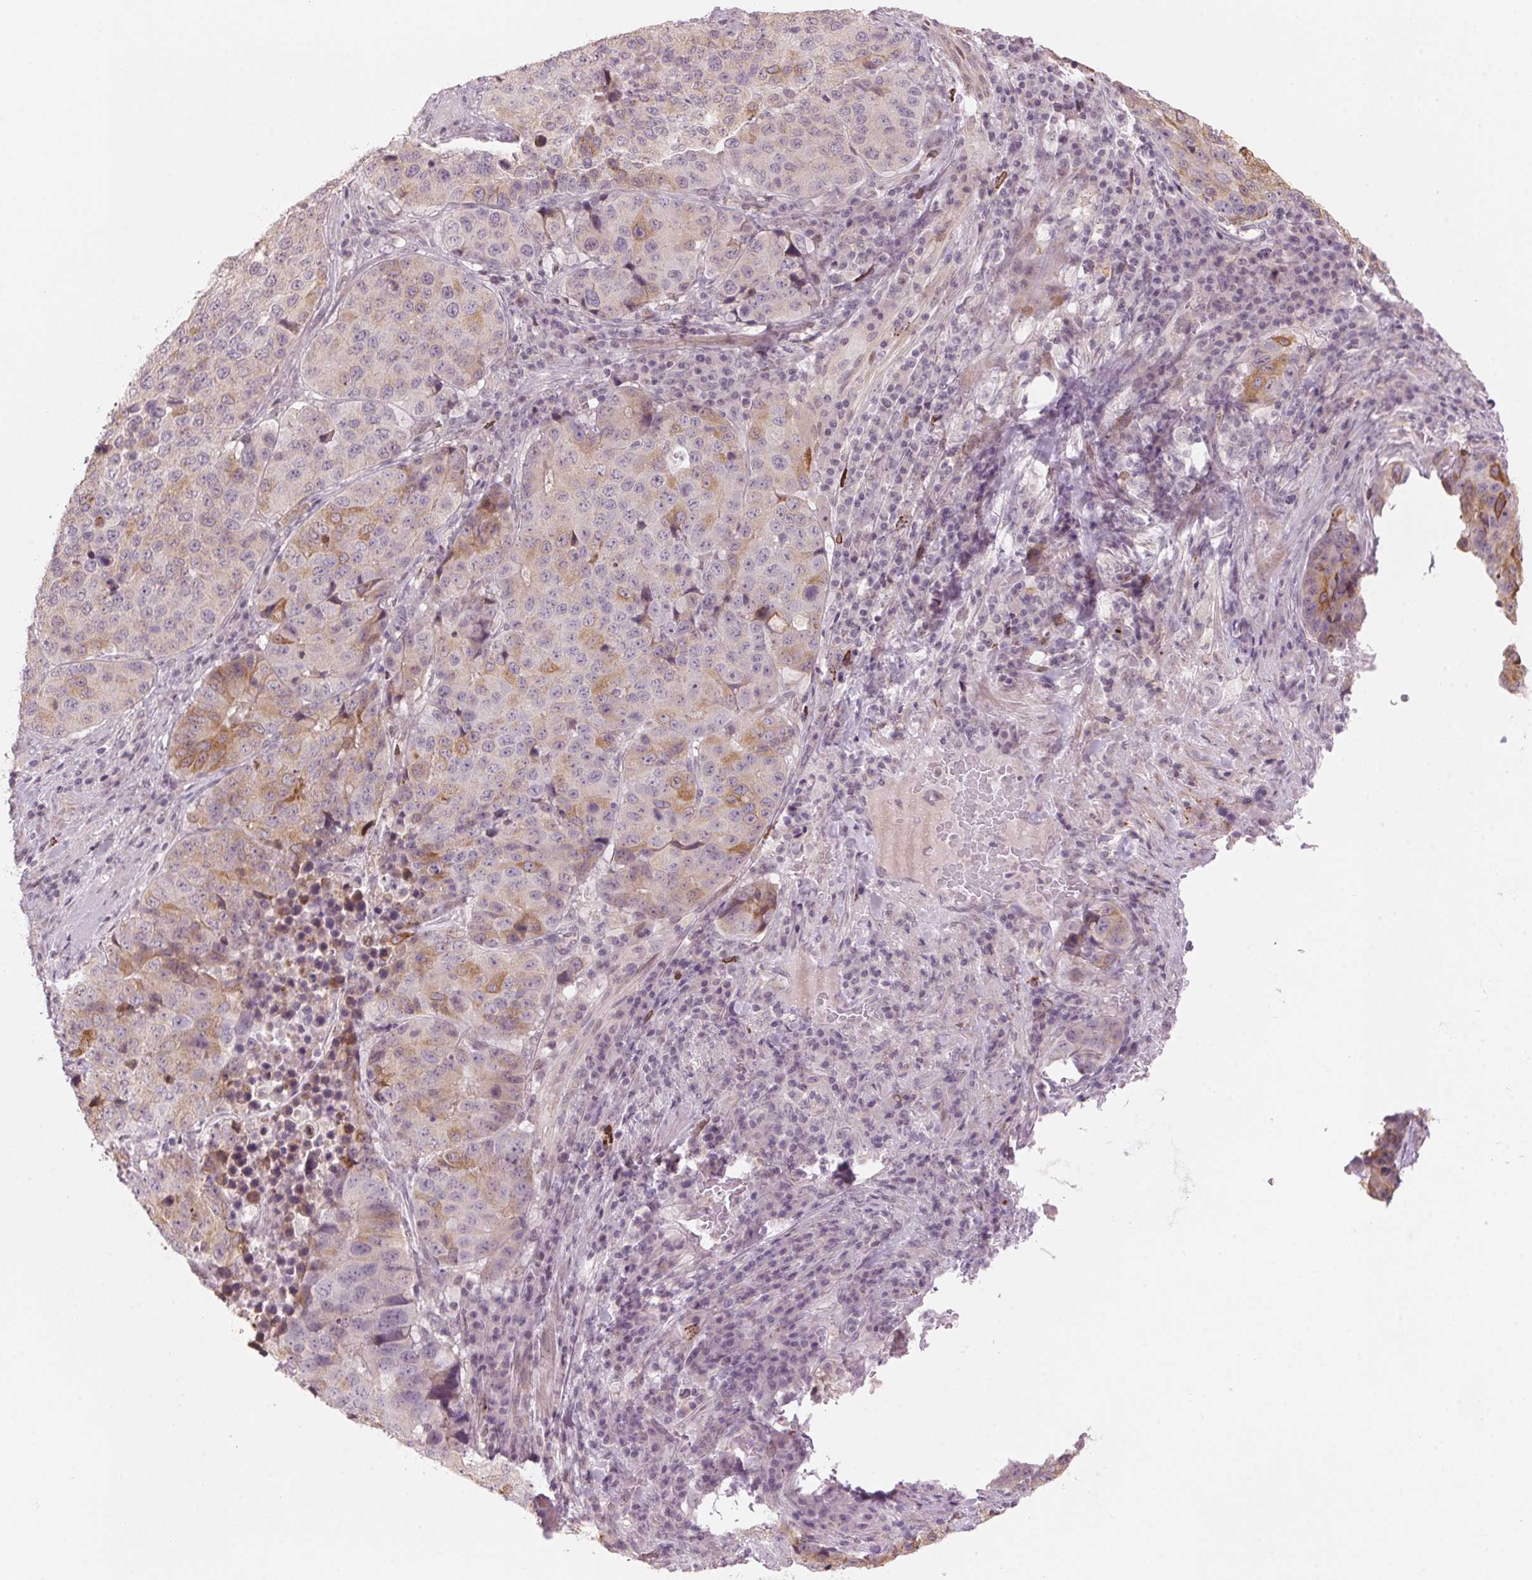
{"staining": {"intensity": "moderate", "quantity": "<25%", "location": "cytoplasmic/membranous"}, "tissue": "stomach cancer", "cell_type": "Tumor cells", "image_type": "cancer", "snomed": [{"axis": "morphology", "description": "Adenocarcinoma, NOS"}, {"axis": "topography", "description": "Stomach"}], "caption": "Stomach adenocarcinoma stained with a protein marker demonstrates moderate staining in tumor cells.", "gene": "TMED6", "patient": {"sex": "male", "age": 71}}